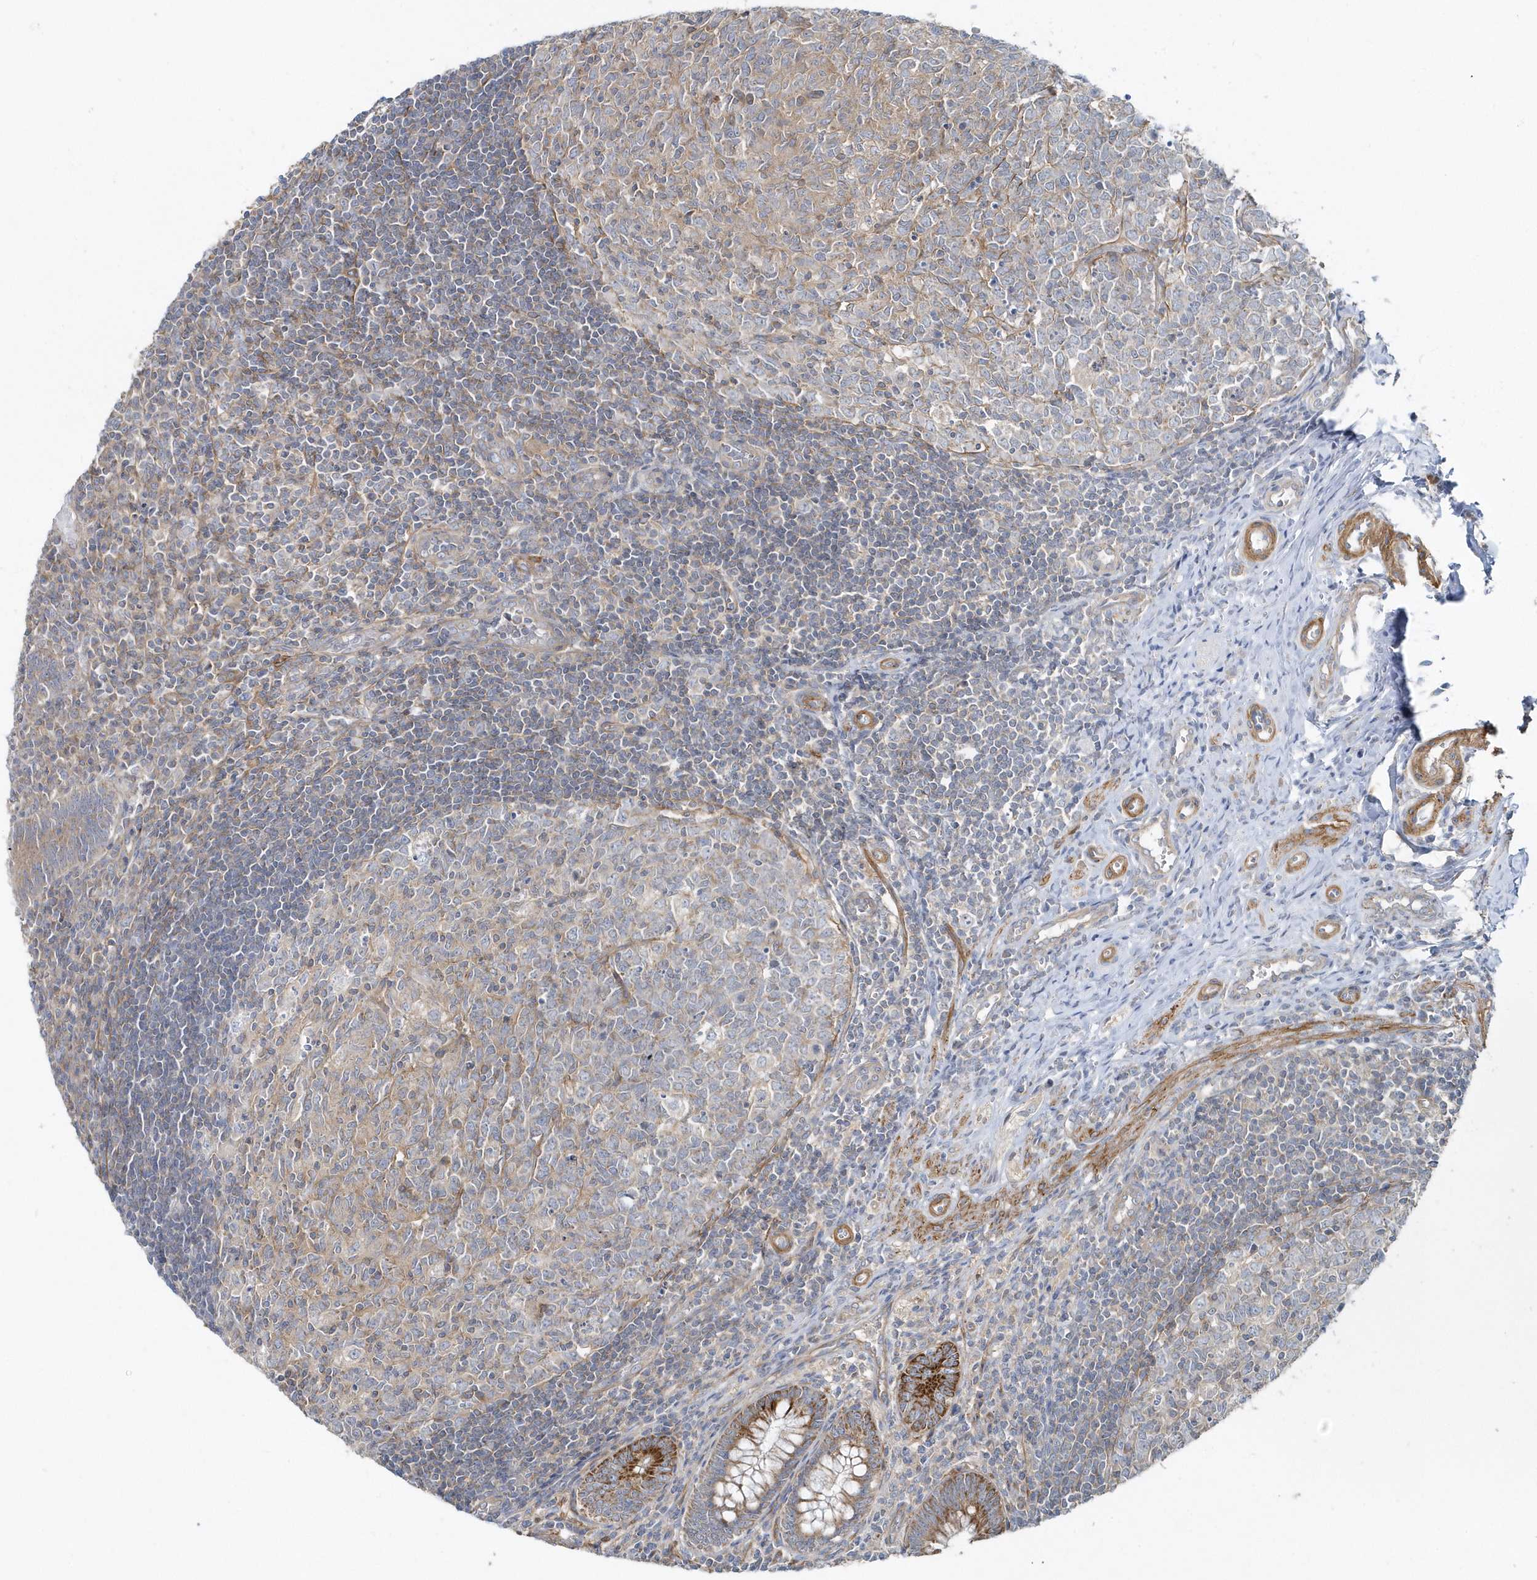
{"staining": {"intensity": "moderate", "quantity": "25%-75%", "location": "cytoplasmic/membranous"}, "tissue": "appendix", "cell_type": "Glandular cells", "image_type": "normal", "snomed": [{"axis": "morphology", "description": "Normal tissue, NOS"}, {"axis": "topography", "description": "Appendix"}], "caption": "Immunohistochemistry (IHC) histopathology image of unremarkable appendix: appendix stained using immunohistochemistry (IHC) reveals medium levels of moderate protein expression localized specifically in the cytoplasmic/membranous of glandular cells, appearing as a cytoplasmic/membranous brown color.", "gene": "LEXM", "patient": {"sex": "male", "age": 14}}